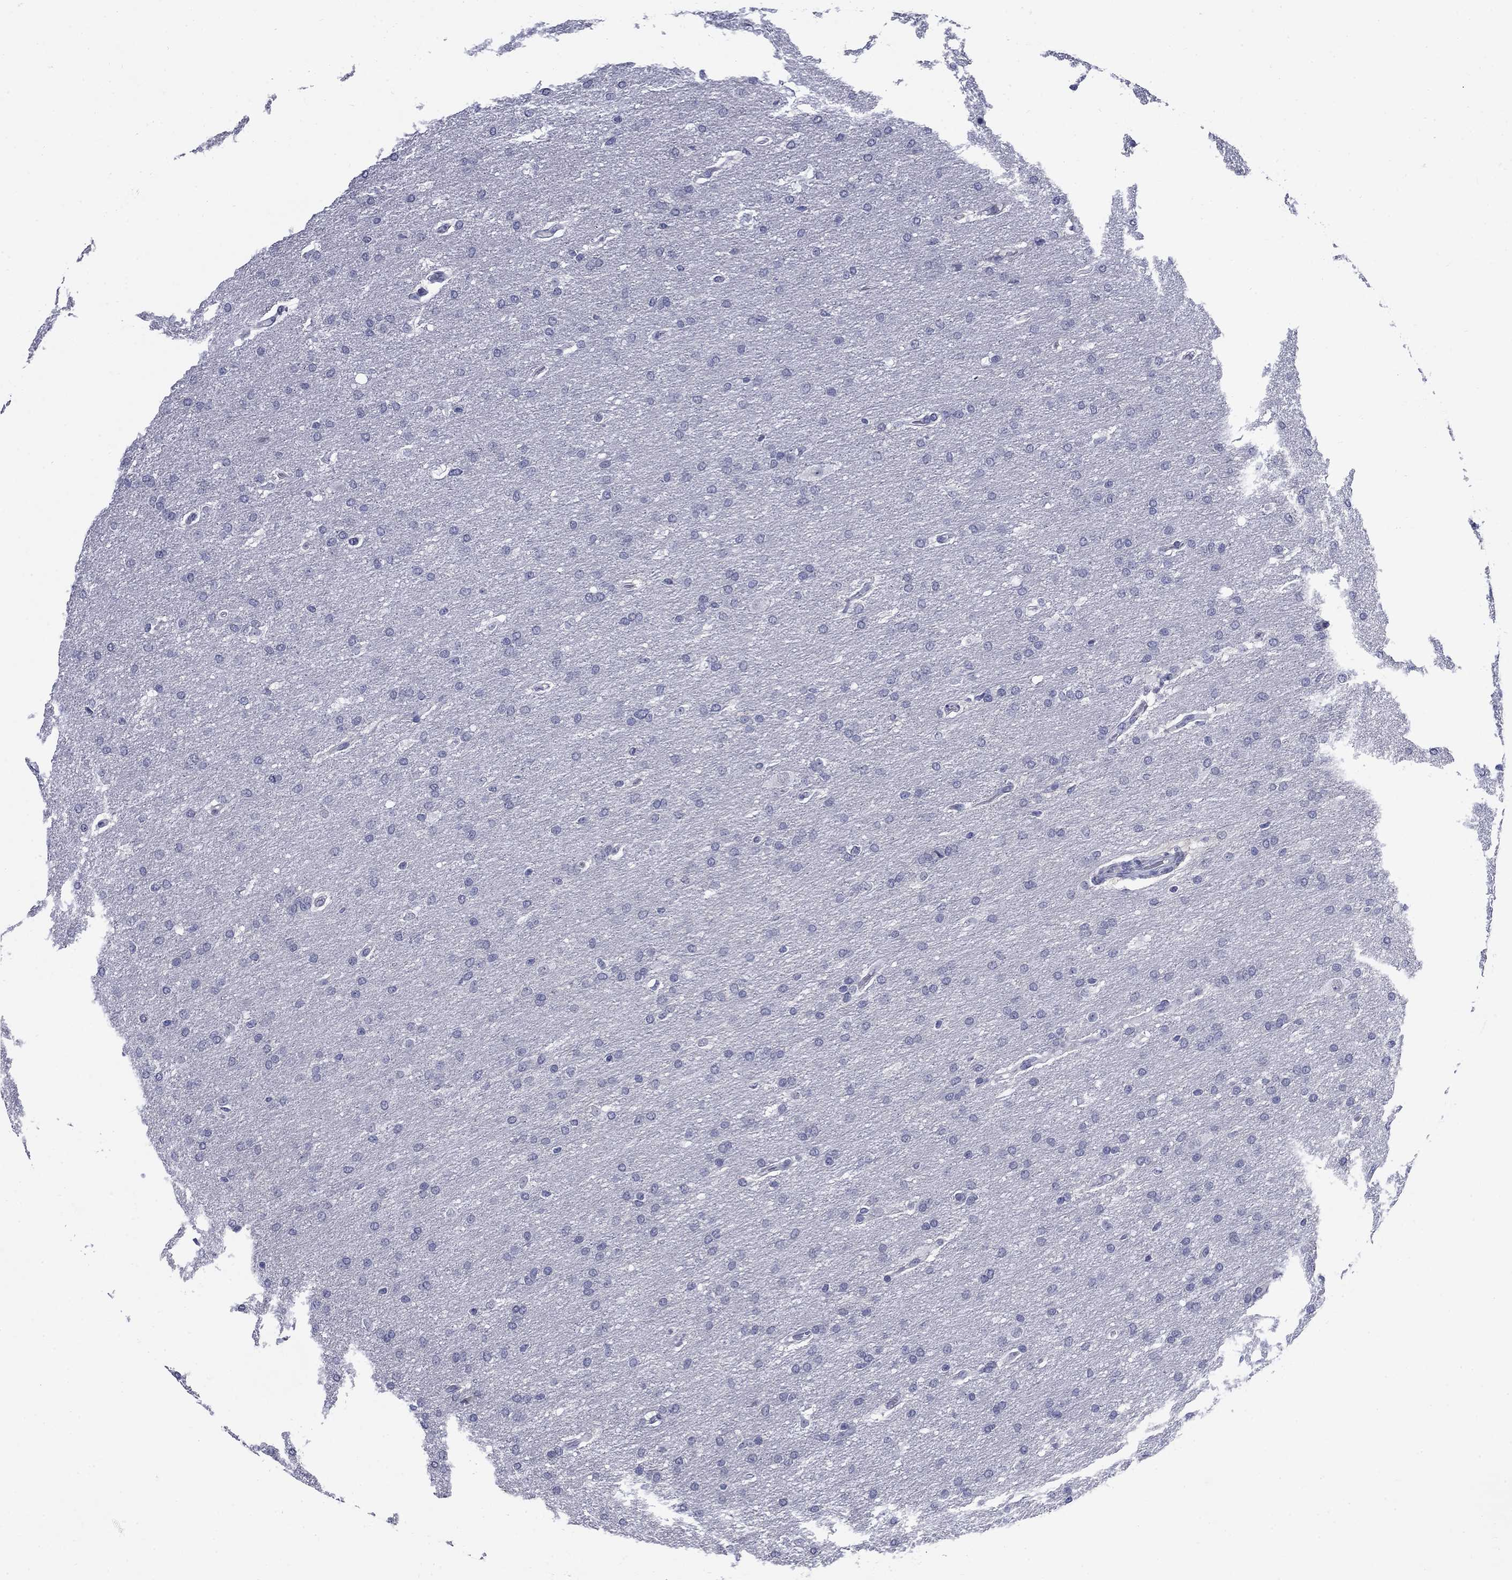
{"staining": {"intensity": "negative", "quantity": "none", "location": "none"}, "tissue": "glioma", "cell_type": "Tumor cells", "image_type": "cancer", "snomed": [{"axis": "morphology", "description": "Glioma, malignant, Low grade"}, {"axis": "topography", "description": "Brain"}], "caption": "Tumor cells are negative for protein expression in human glioma.", "gene": "C4orf19", "patient": {"sex": "female", "age": 37}}